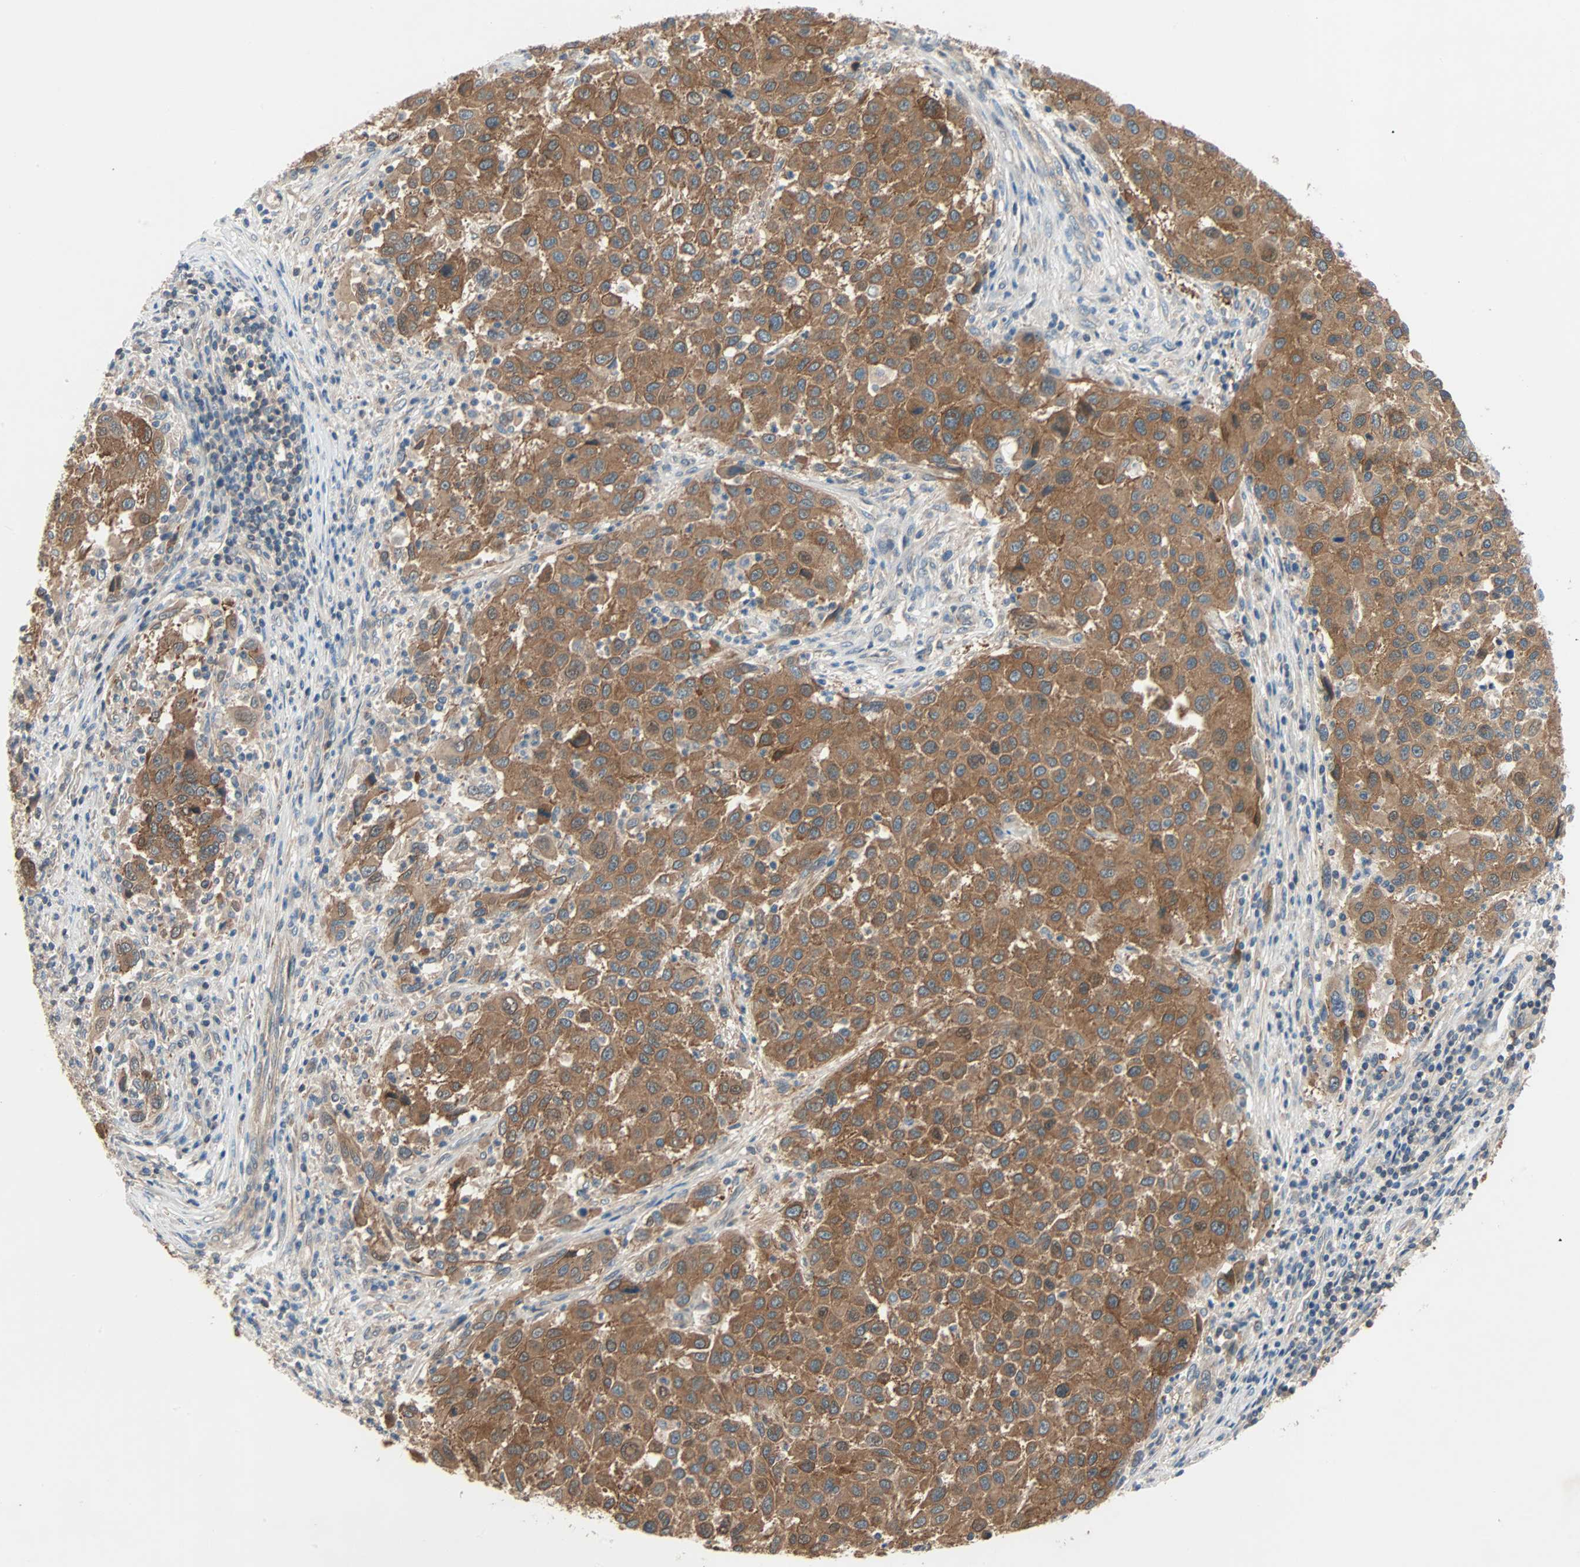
{"staining": {"intensity": "strong", "quantity": ">75%", "location": "cytoplasmic/membranous"}, "tissue": "melanoma", "cell_type": "Tumor cells", "image_type": "cancer", "snomed": [{"axis": "morphology", "description": "Malignant melanoma, Metastatic site"}, {"axis": "topography", "description": "Lymph node"}], "caption": "About >75% of tumor cells in malignant melanoma (metastatic site) reveal strong cytoplasmic/membranous protein positivity as visualized by brown immunohistochemical staining.", "gene": "TNFRSF12A", "patient": {"sex": "male", "age": 61}}